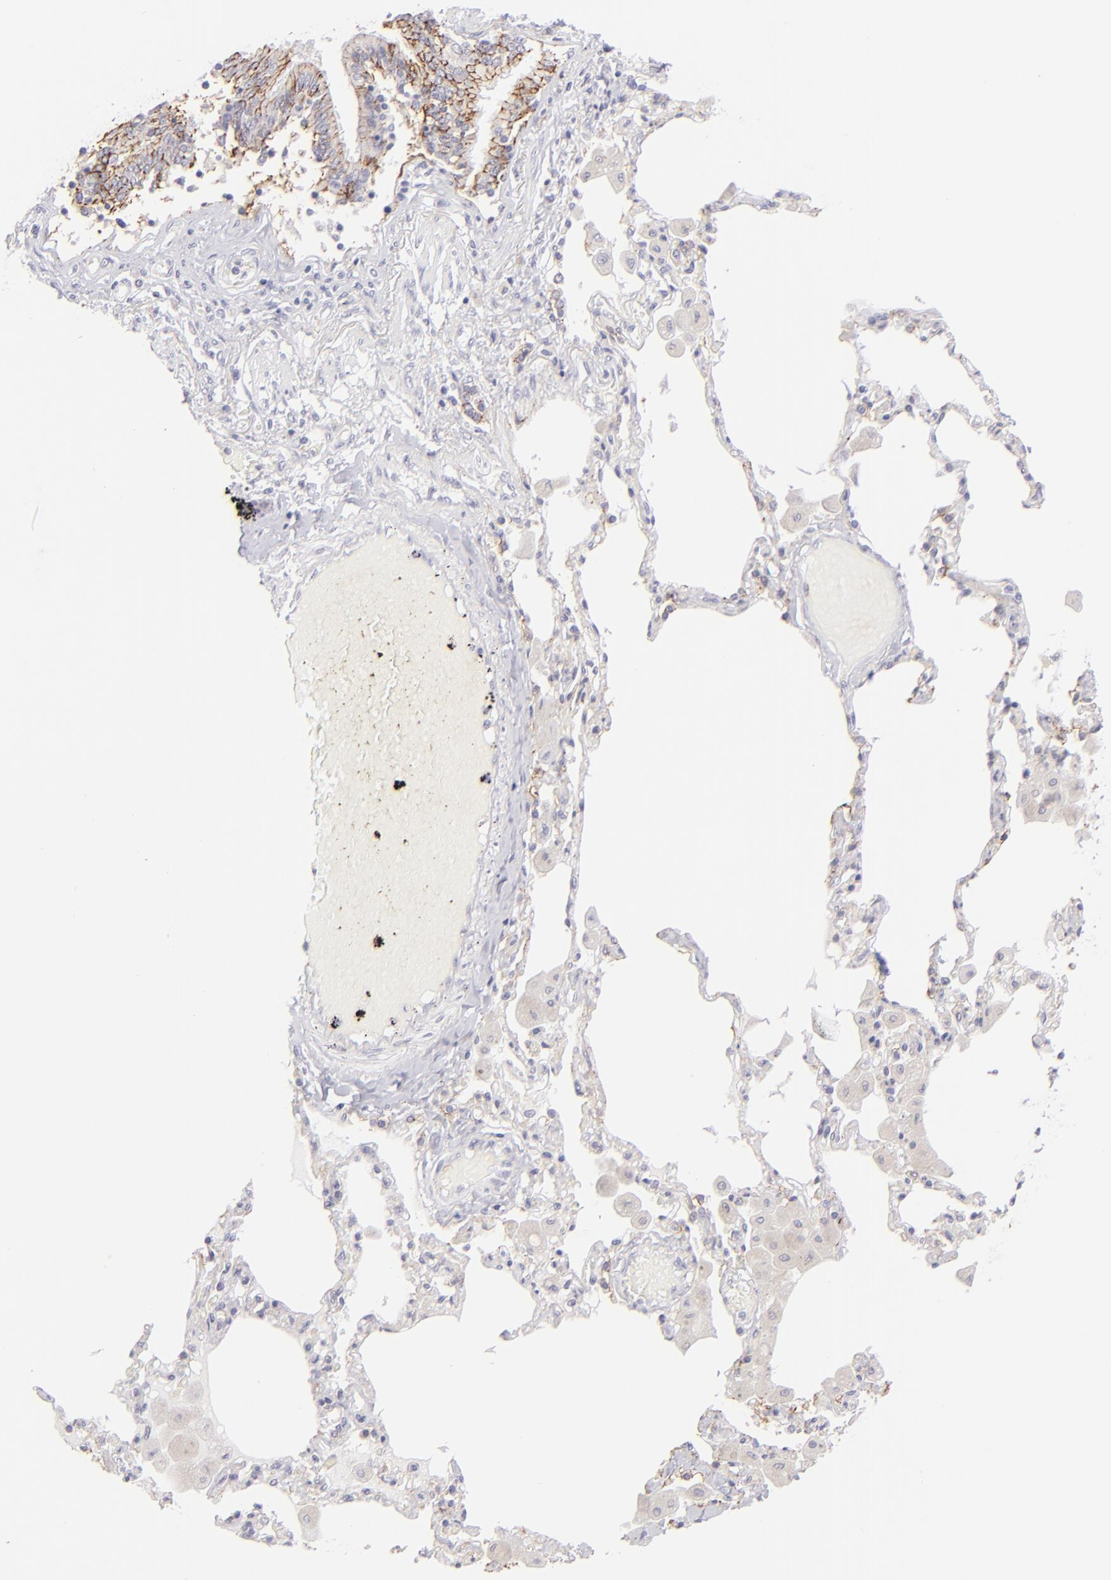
{"staining": {"intensity": "moderate", "quantity": ">75%", "location": "cytoplasmic/membranous"}, "tissue": "bronchus", "cell_type": "Respiratory epithelial cells", "image_type": "normal", "snomed": [{"axis": "morphology", "description": "Normal tissue, NOS"}, {"axis": "morphology", "description": "Squamous cell carcinoma, NOS"}, {"axis": "topography", "description": "Bronchus"}, {"axis": "topography", "description": "Lung"}], "caption": "Immunohistochemical staining of normal bronchus demonstrates >75% levels of moderate cytoplasmic/membranous protein expression in about >75% of respiratory epithelial cells. The staining is performed using DAB brown chromogen to label protein expression. The nuclei are counter-stained blue using hematoxylin.", "gene": "CLDN4", "patient": {"sex": "female", "age": 47}}